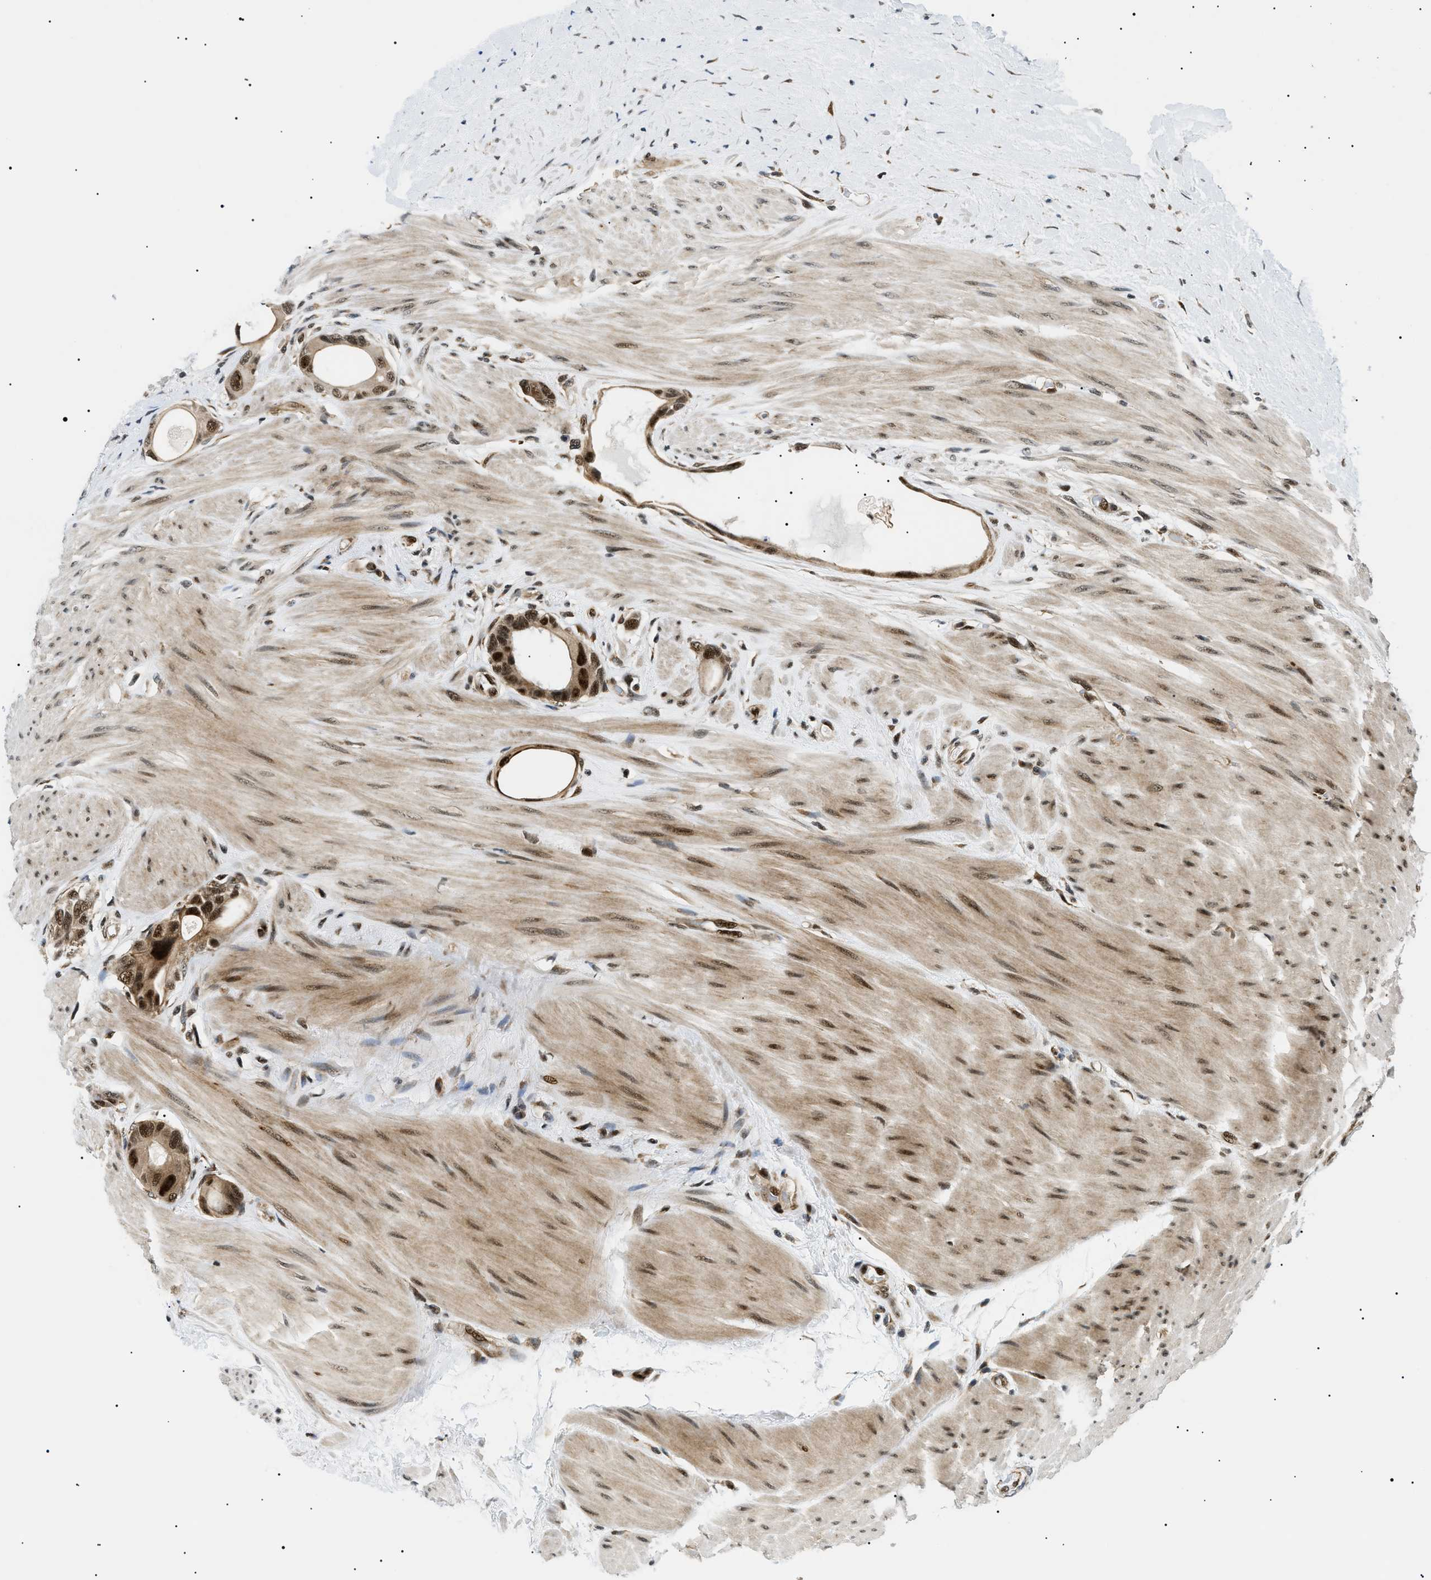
{"staining": {"intensity": "strong", "quantity": ">75%", "location": "cytoplasmic/membranous,nuclear"}, "tissue": "colorectal cancer", "cell_type": "Tumor cells", "image_type": "cancer", "snomed": [{"axis": "morphology", "description": "Adenocarcinoma, NOS"}, {"axis": "topography", "description": "Rectum"}], "caption": "This micrograph shows colorectal cancer (adenocarcinoma) stained with immunohistochemistry to label a protein in brown. The cytoplasmic/membranous and nuclear of tumor cells show strong positivity for the protein. Nuclei are counter-stained blue.", "gene": "CWC25", "patient": {"sex": "male", "age": 51}}